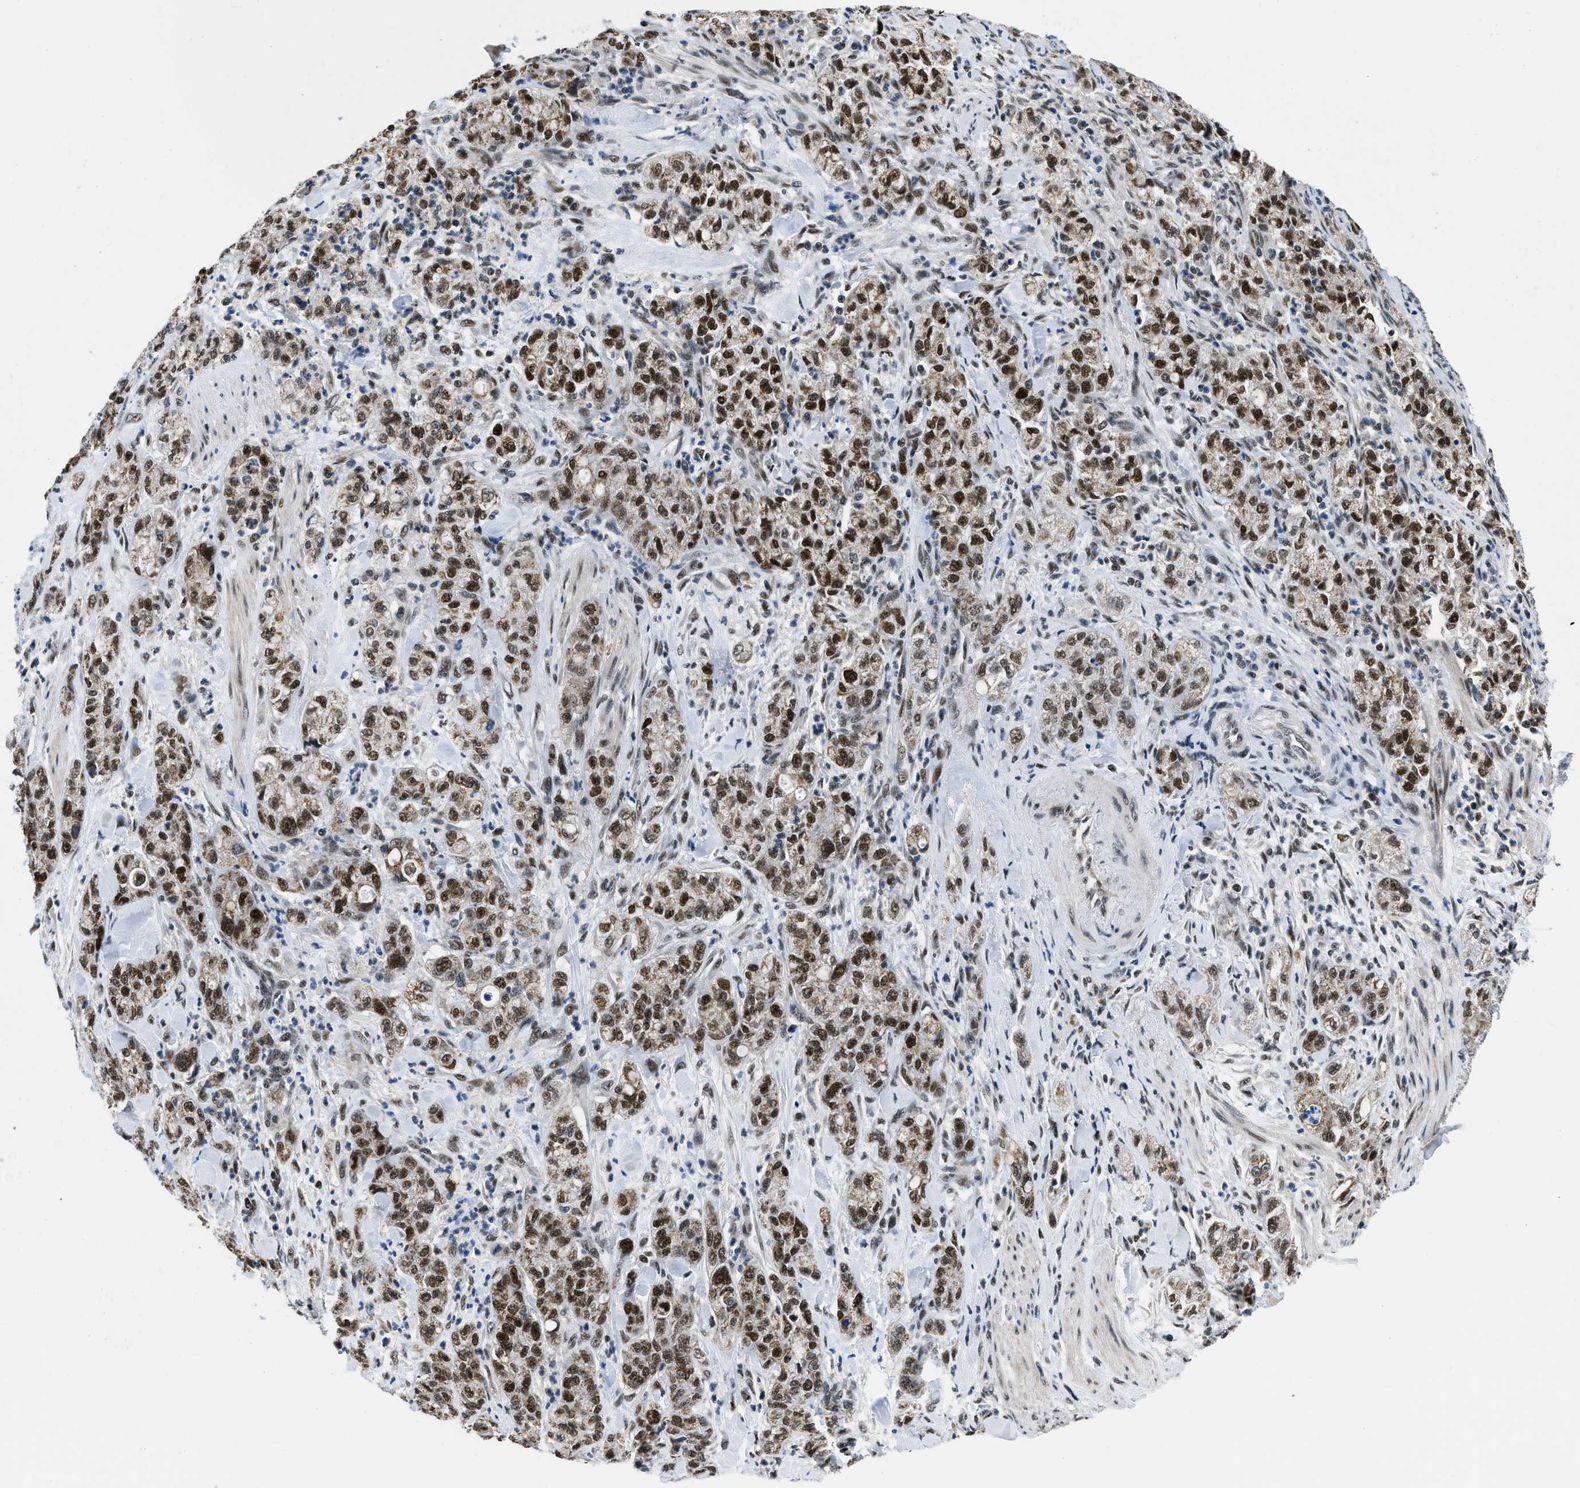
{"staining": {"intensity": "strong", "quantity": ">75%", "location": "nuclear"}, "tissue": "pancreatic cancer", "cell_type": "Tumor cells", "image_type": "cancer", "snomed": [{"axis": "morphology", "description": "Adenocarcinoma, NOS"}, {"axis": "topography", "description": "Pancreas"}], "caption": "IHC (DAB) staining of human adenocarcinoma (pancreatic) demonstrates strong nuclear protein positivity in approximately >75% of tumor cells.", "gene": "KDM3B", "patient": {"sex": "female", "age": 78}}